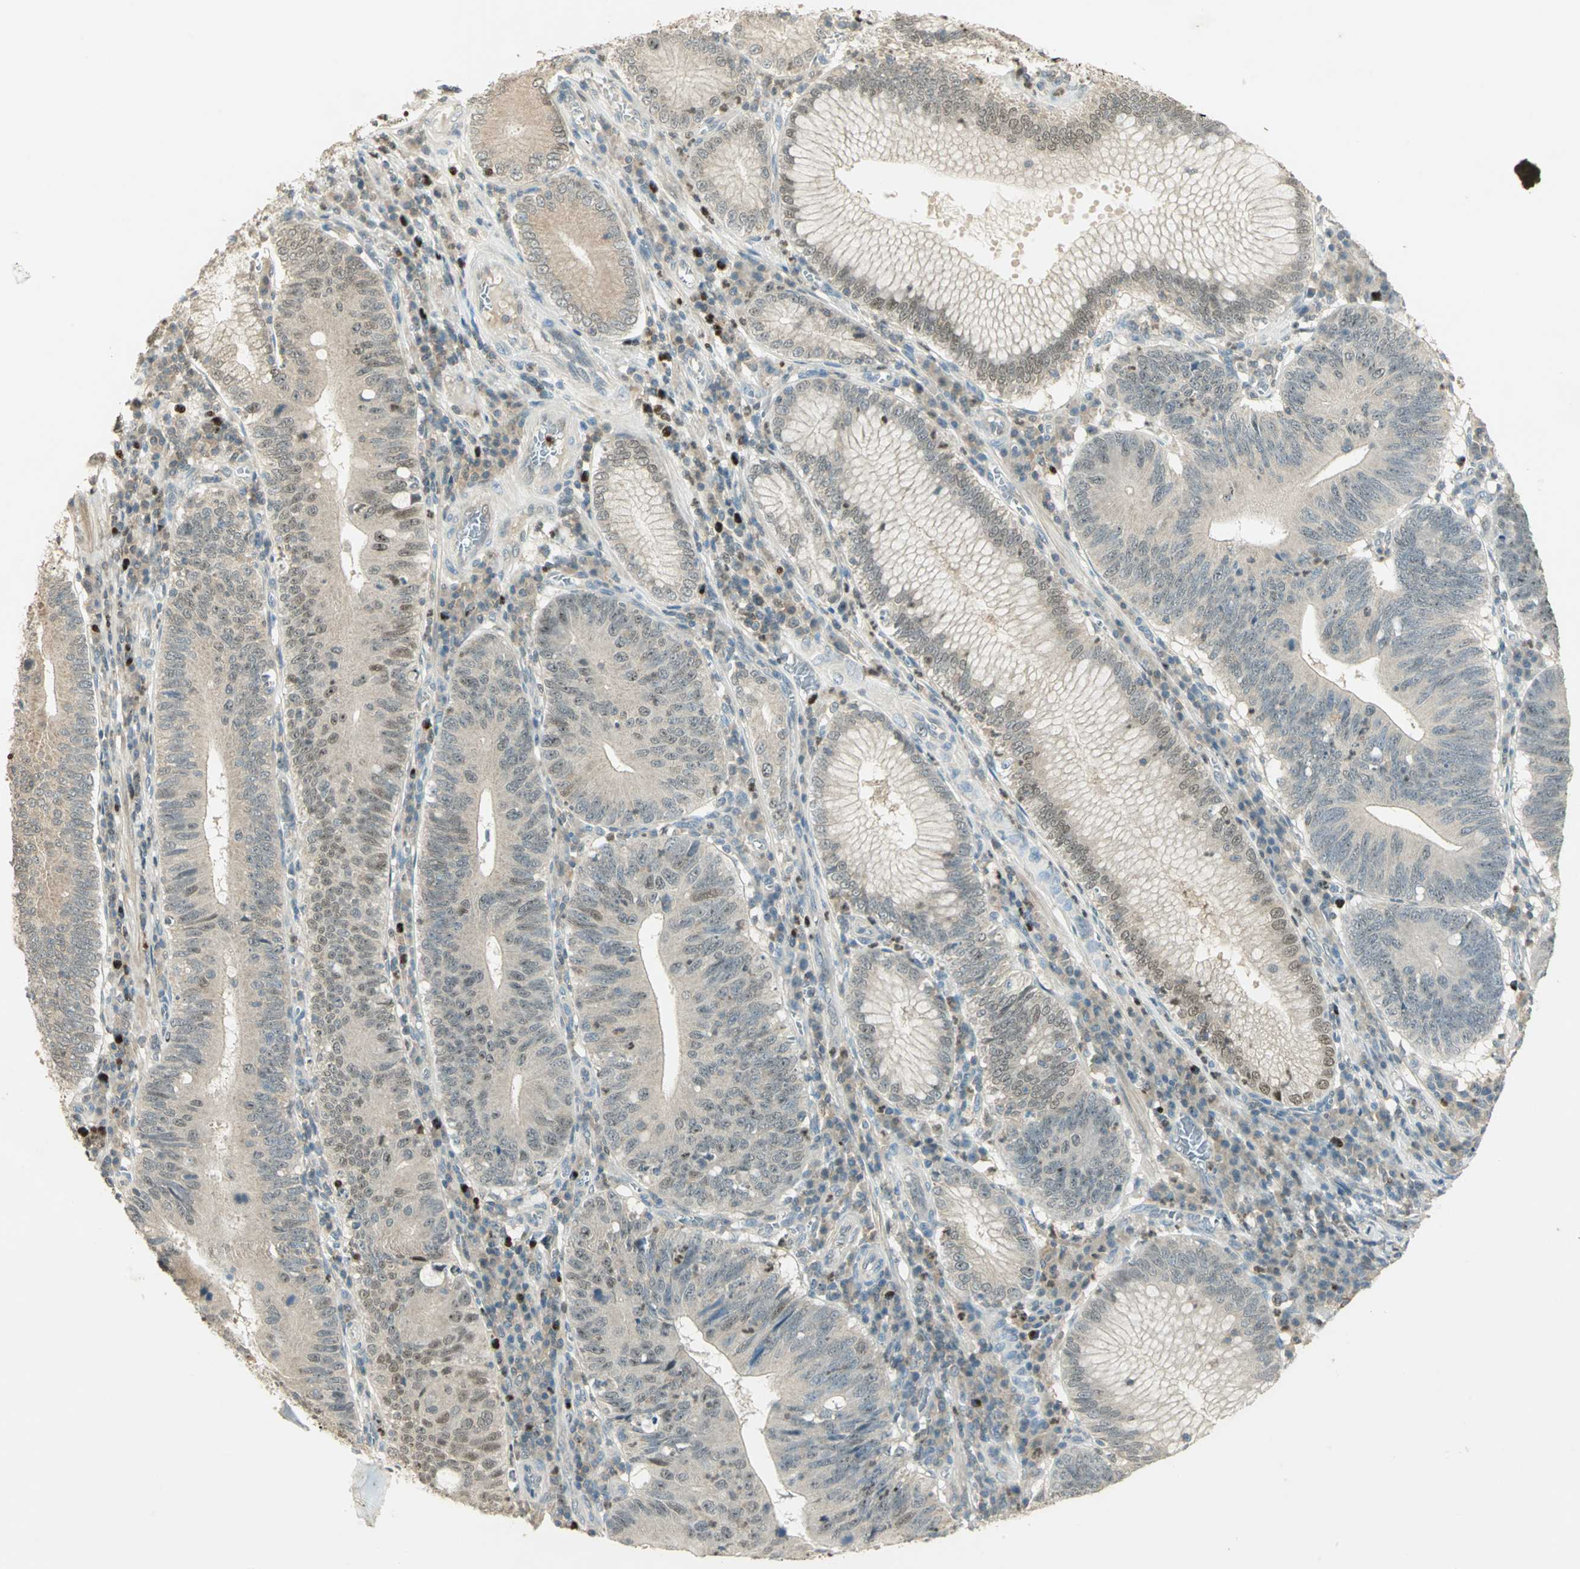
{"staining": {"intensity": "weak", "quantity": ">75%", "location": "cytoplasmic/membranous,nuclear"}, "tissue": "stomach cancer", "cell_type": "Tumor cells", "image_type": "cancer", "snomed": [{"axis": "morphology", "description": "Adenocarcinoma, NOS"}, {"axis": "topography", "description": "Stomach"}], "caption": "Immunohistochemistry photomicrograph of stomach adenocarcinoma stained for a protein (brown), which displays low levels of weak cytoplasmic/membranous and nuclear staining in approximately >75% of tumor cells.", "gene": "BIRC2", "patient": {"sex": "male", "age": 59}}